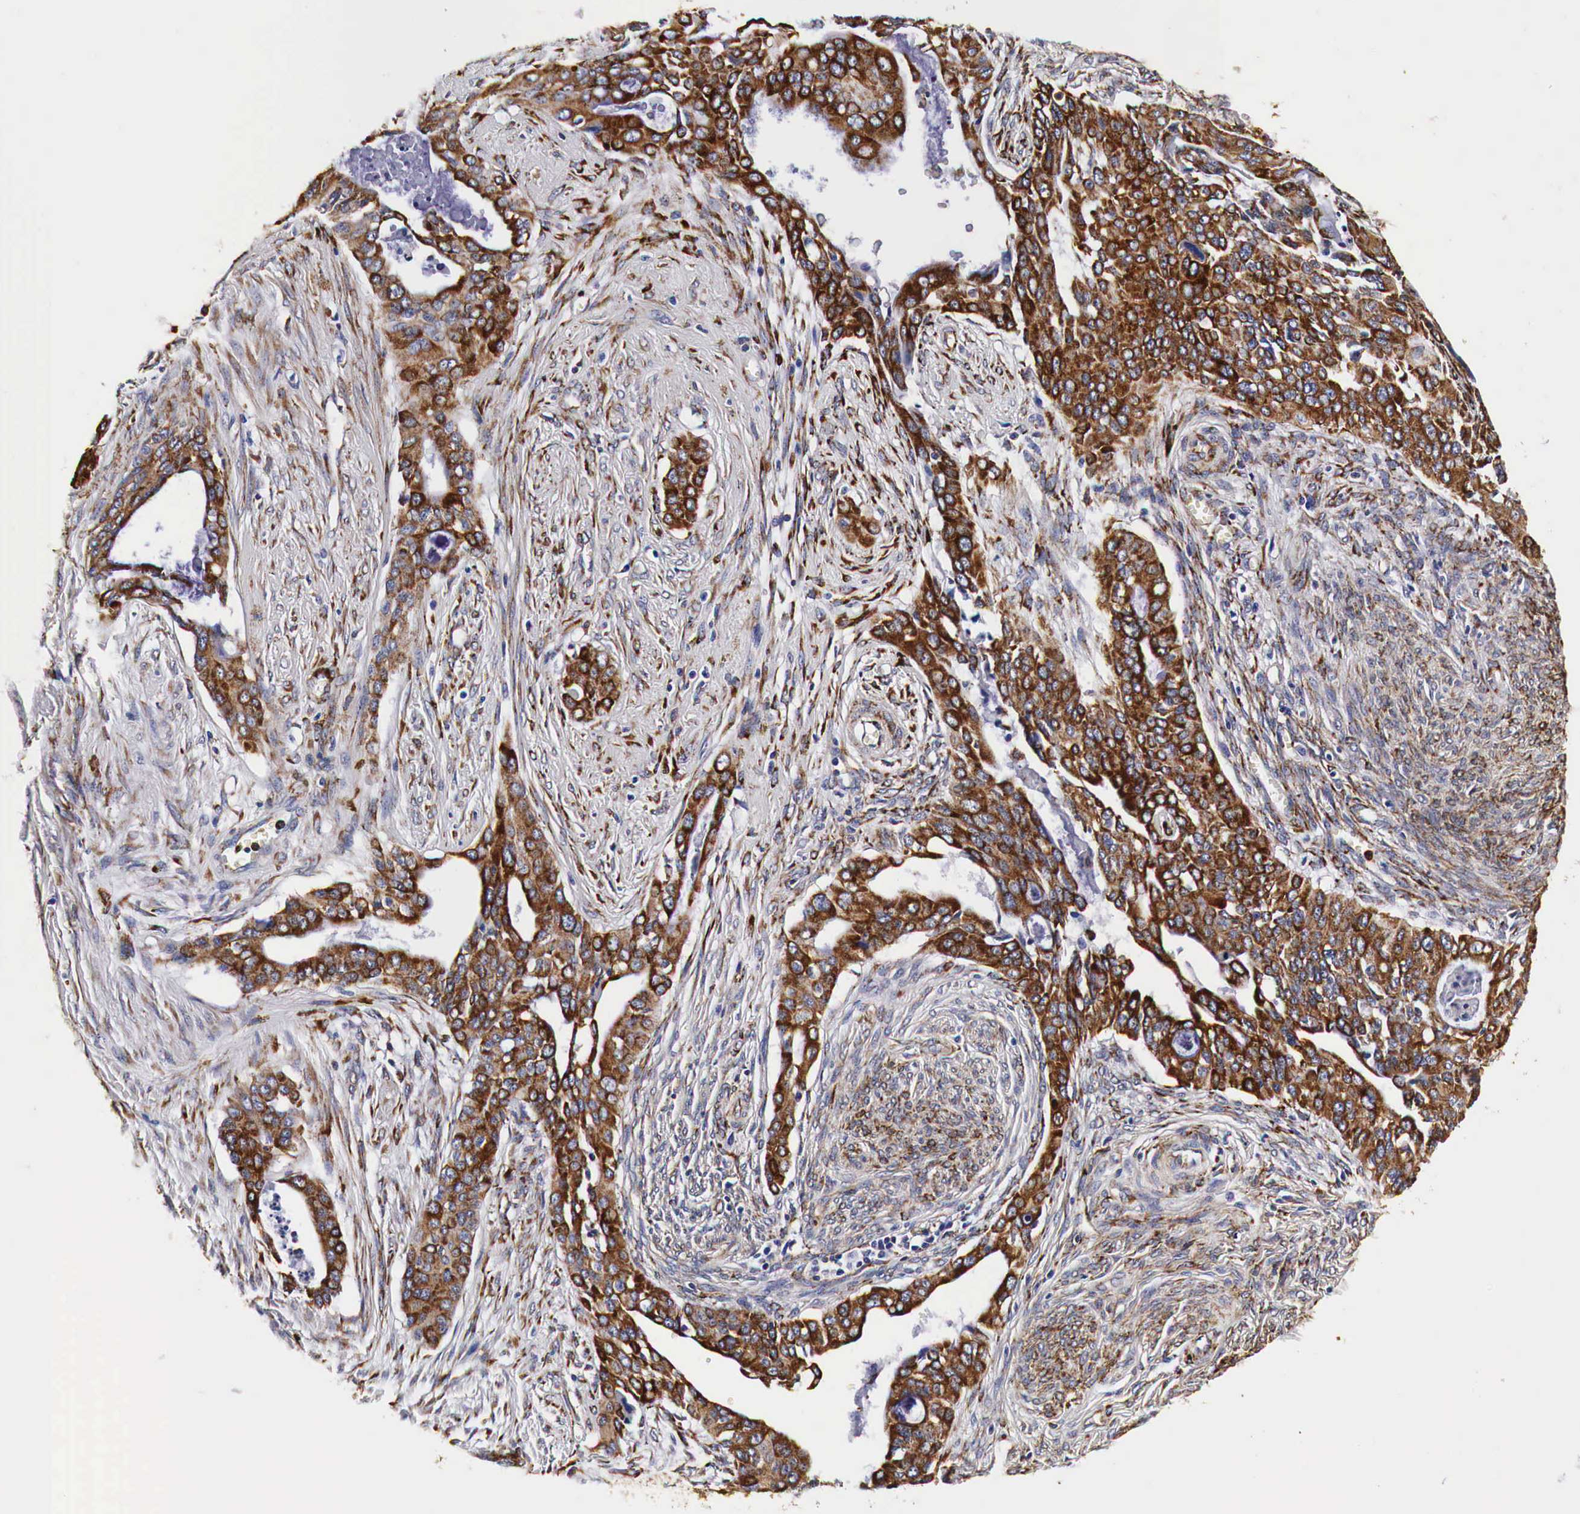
{"staining": {"intensity": "strong", "quantity": ">75%", "location": "cytoplasmic/membranous"}, "tissue": "cervical cancer", "cell_type": "Tumor cells", "image_type": "cancer", "snomed": [{"axis": "morphology", "description": "Squamous cell carcinoma, NOS"}, {"axis": "topography", "description": "Cervix"}], "caption": "A photomicrograph of human cervical cancer (squamous cell carcinoma) stained for a protein demonstrates strong cytoplasmic/membranous brown staining in tumor cells.", "gene": "CKAP4", "patient": {"sex": "female", "age": 34}}